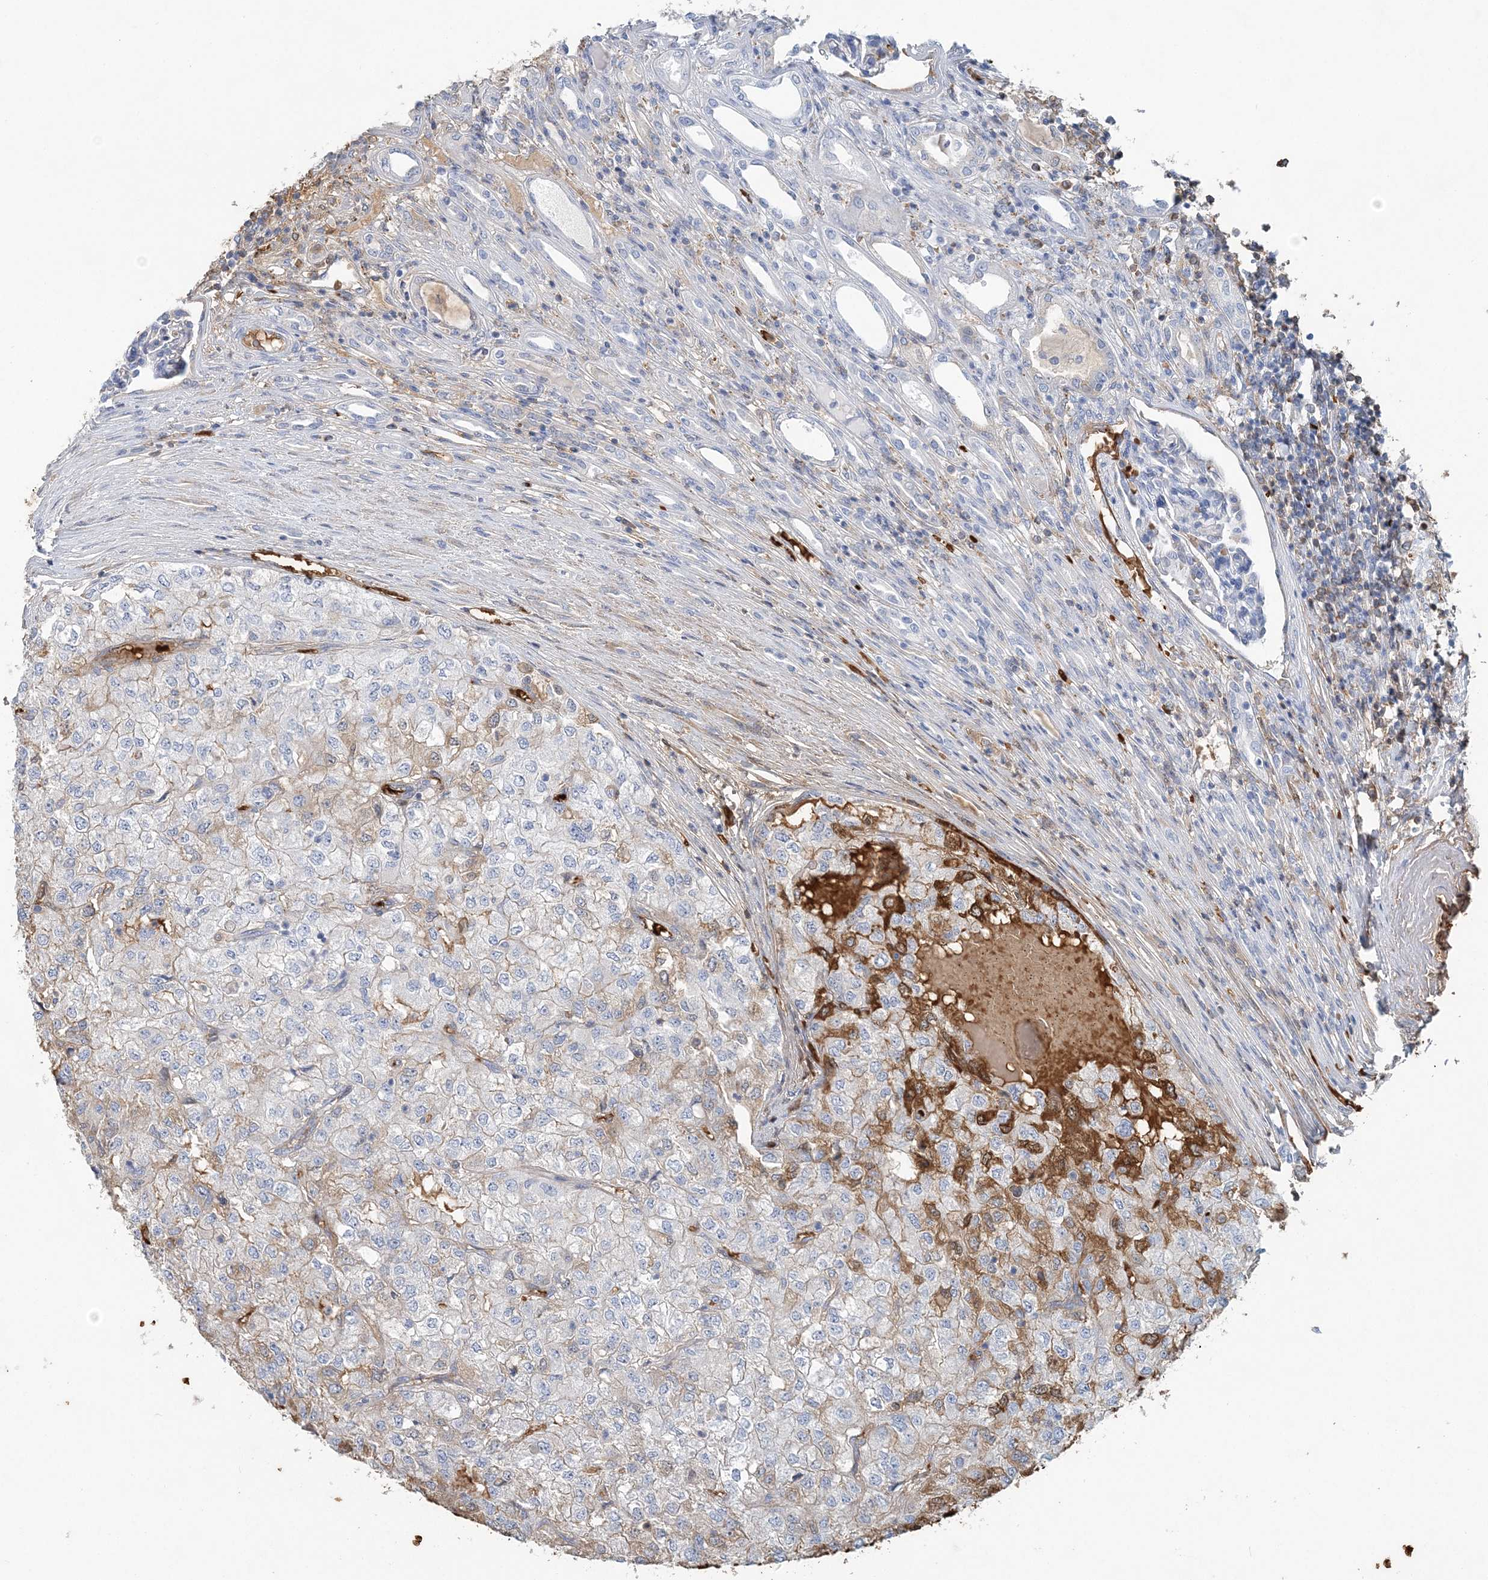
{"staining": {"intensity": "negative", "quantity": "none", "location": "none"}, "tissue": "renal cancer", "cell_type": "Tumor cells", "image_type": "cancer", "snomed": [{"axis": "morphology", "description": "Adenocarcinoma, NOS"}, {"axis": "topography", "description": "Kidney"}], "caption": "Micrograph shows no significant protein positivity in tumor cells of adenocarcinoma (renal). (DAB IHC visualized using brightfield microscopy, high magnification).", "gene": "HBD", "patient": {"sex": "female", "age": 54}}